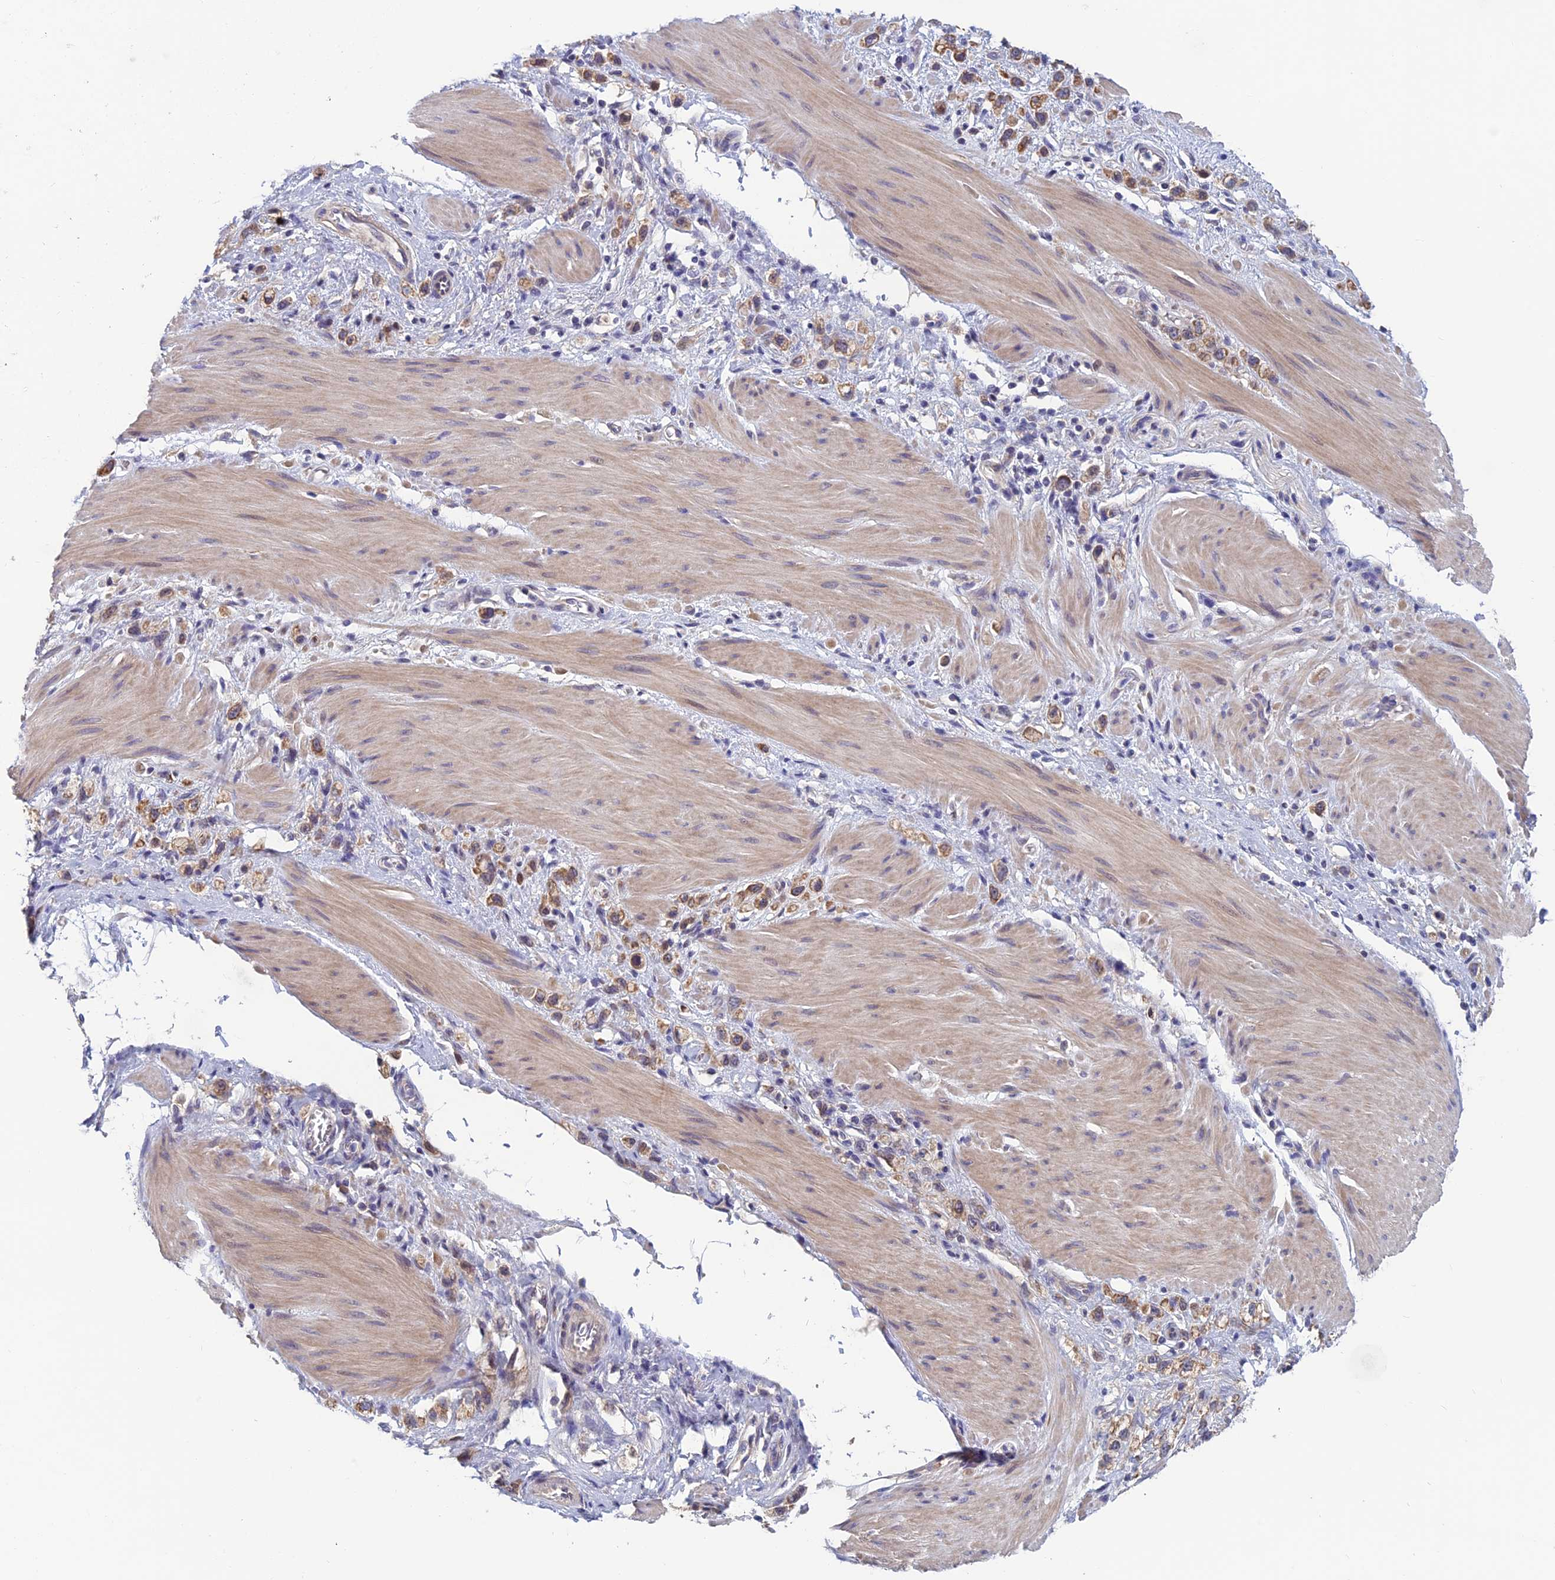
{"staining": {"intensity": "moderate", "quantity": ">75%", "location": "cytoplasmic/membranous"}, "tissue": "stomach cancer", "cell_type": "Tumor cells", "image_type": "cancer", "snomed": [{"axis": "morphology", "description": "Adenocarcinoma, NOS"}, {"axis": "topography", "description": "Stomach"}], "caption": "Human stomach cancer (adenocarcinoma) stained for a protein (brown) demonstrates moderate cytoplasmic/membranous positive positivity in approximately >75% of tumor cells.", "gene": "HECA", "patient": {"sex": "female", "age": 65}}